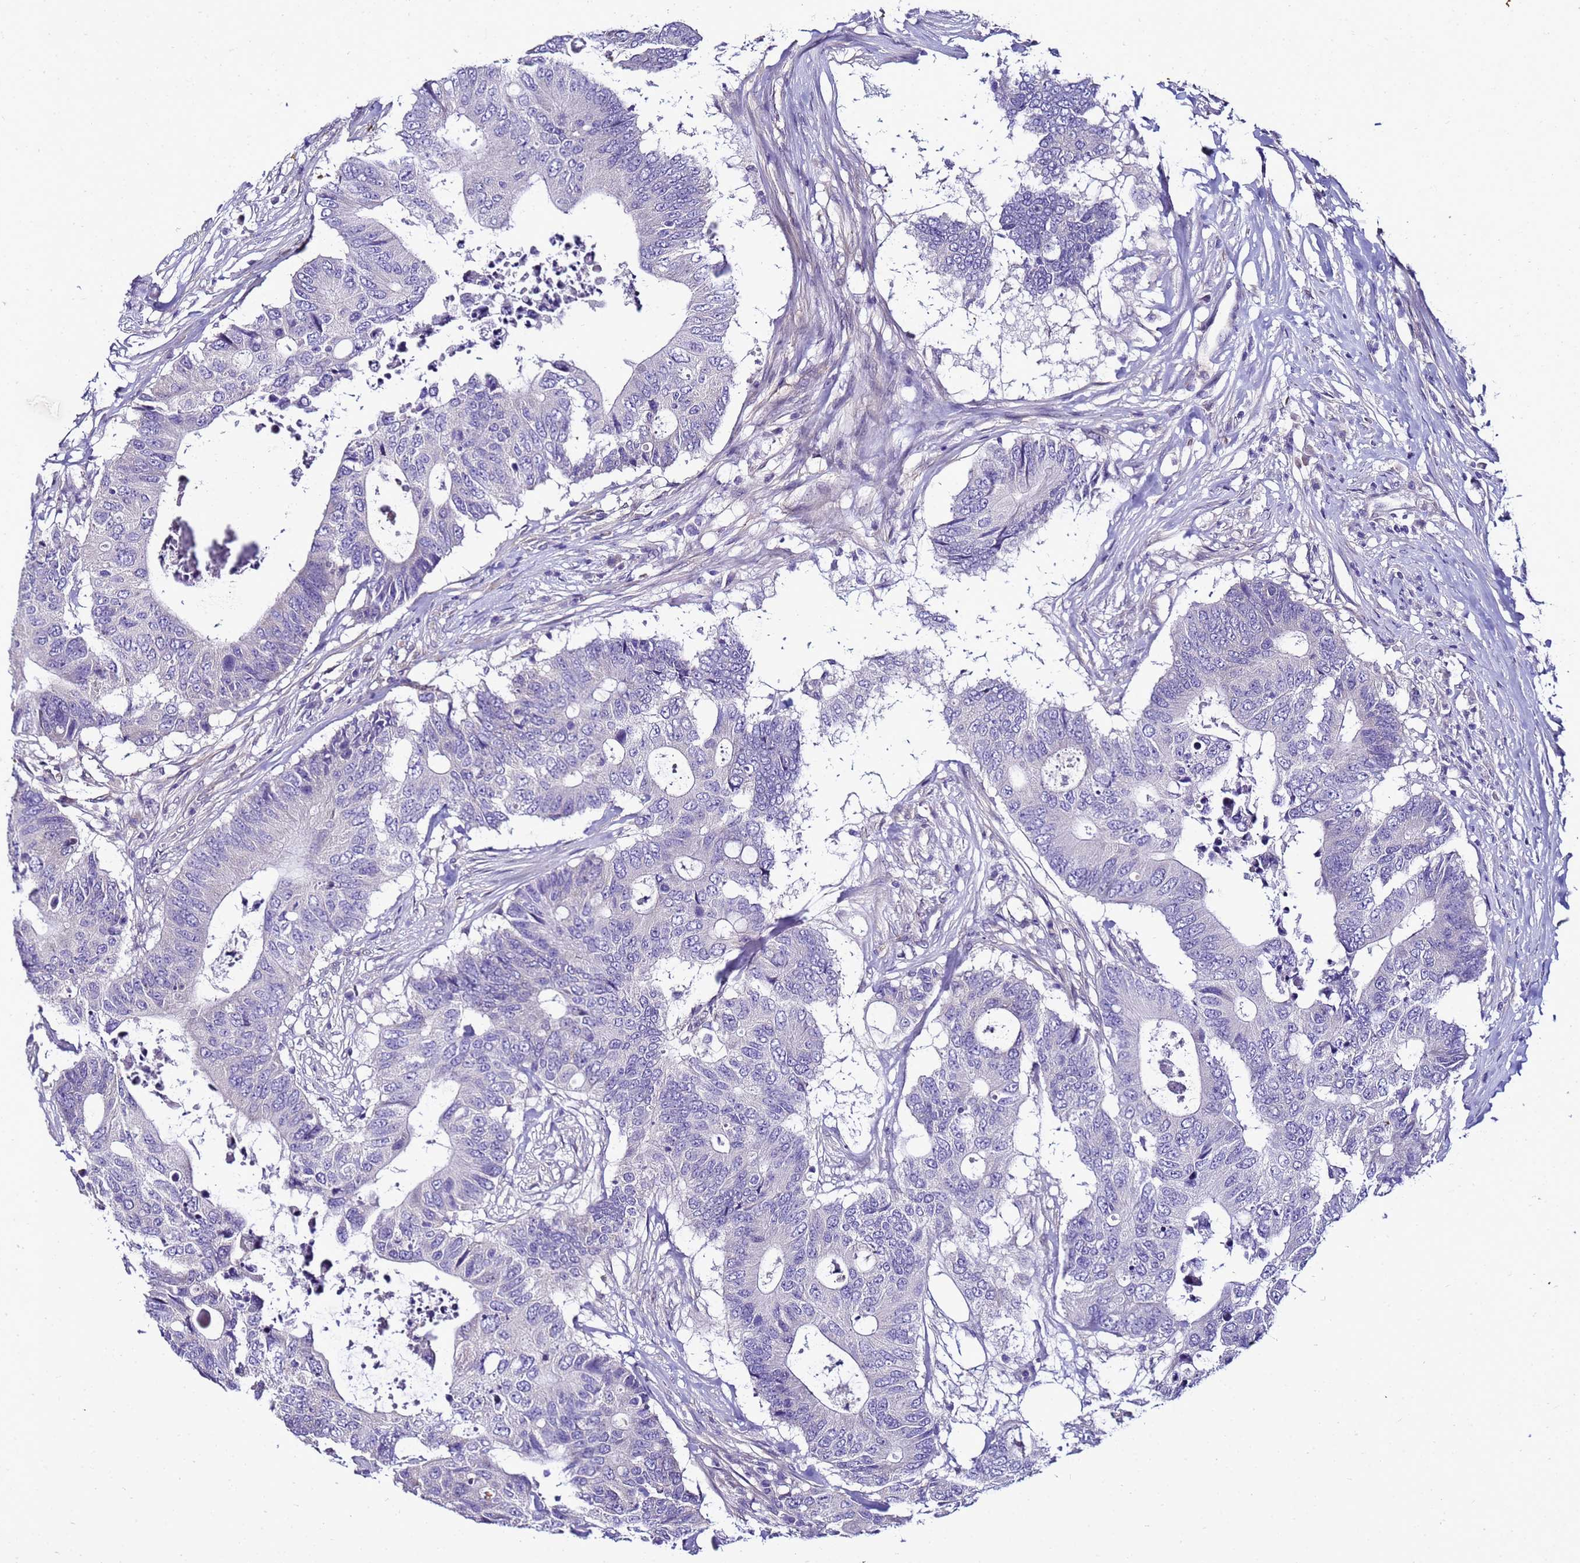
{"staining": {"intensity": "negative", "quantity": "none", "location": "none"}, "tissue": "colorectal cancer", "cell_type": "Tumor cells", "image_type": "cancer", "snomed": [{"axis": "morphology", "description": "Adenocarcinoma, NOS"}, {"axis": "topography", "description": "Colon"}], "caption": "Immunohistochemistry image of neoplastic tissue: colorectal cancer stained with DAB (3,3'-diaminobenzidine) reveals no significant protein expression in tumor cells.", "gene": "FAM166B", "patient": {"sex": "male", "age": 71}}